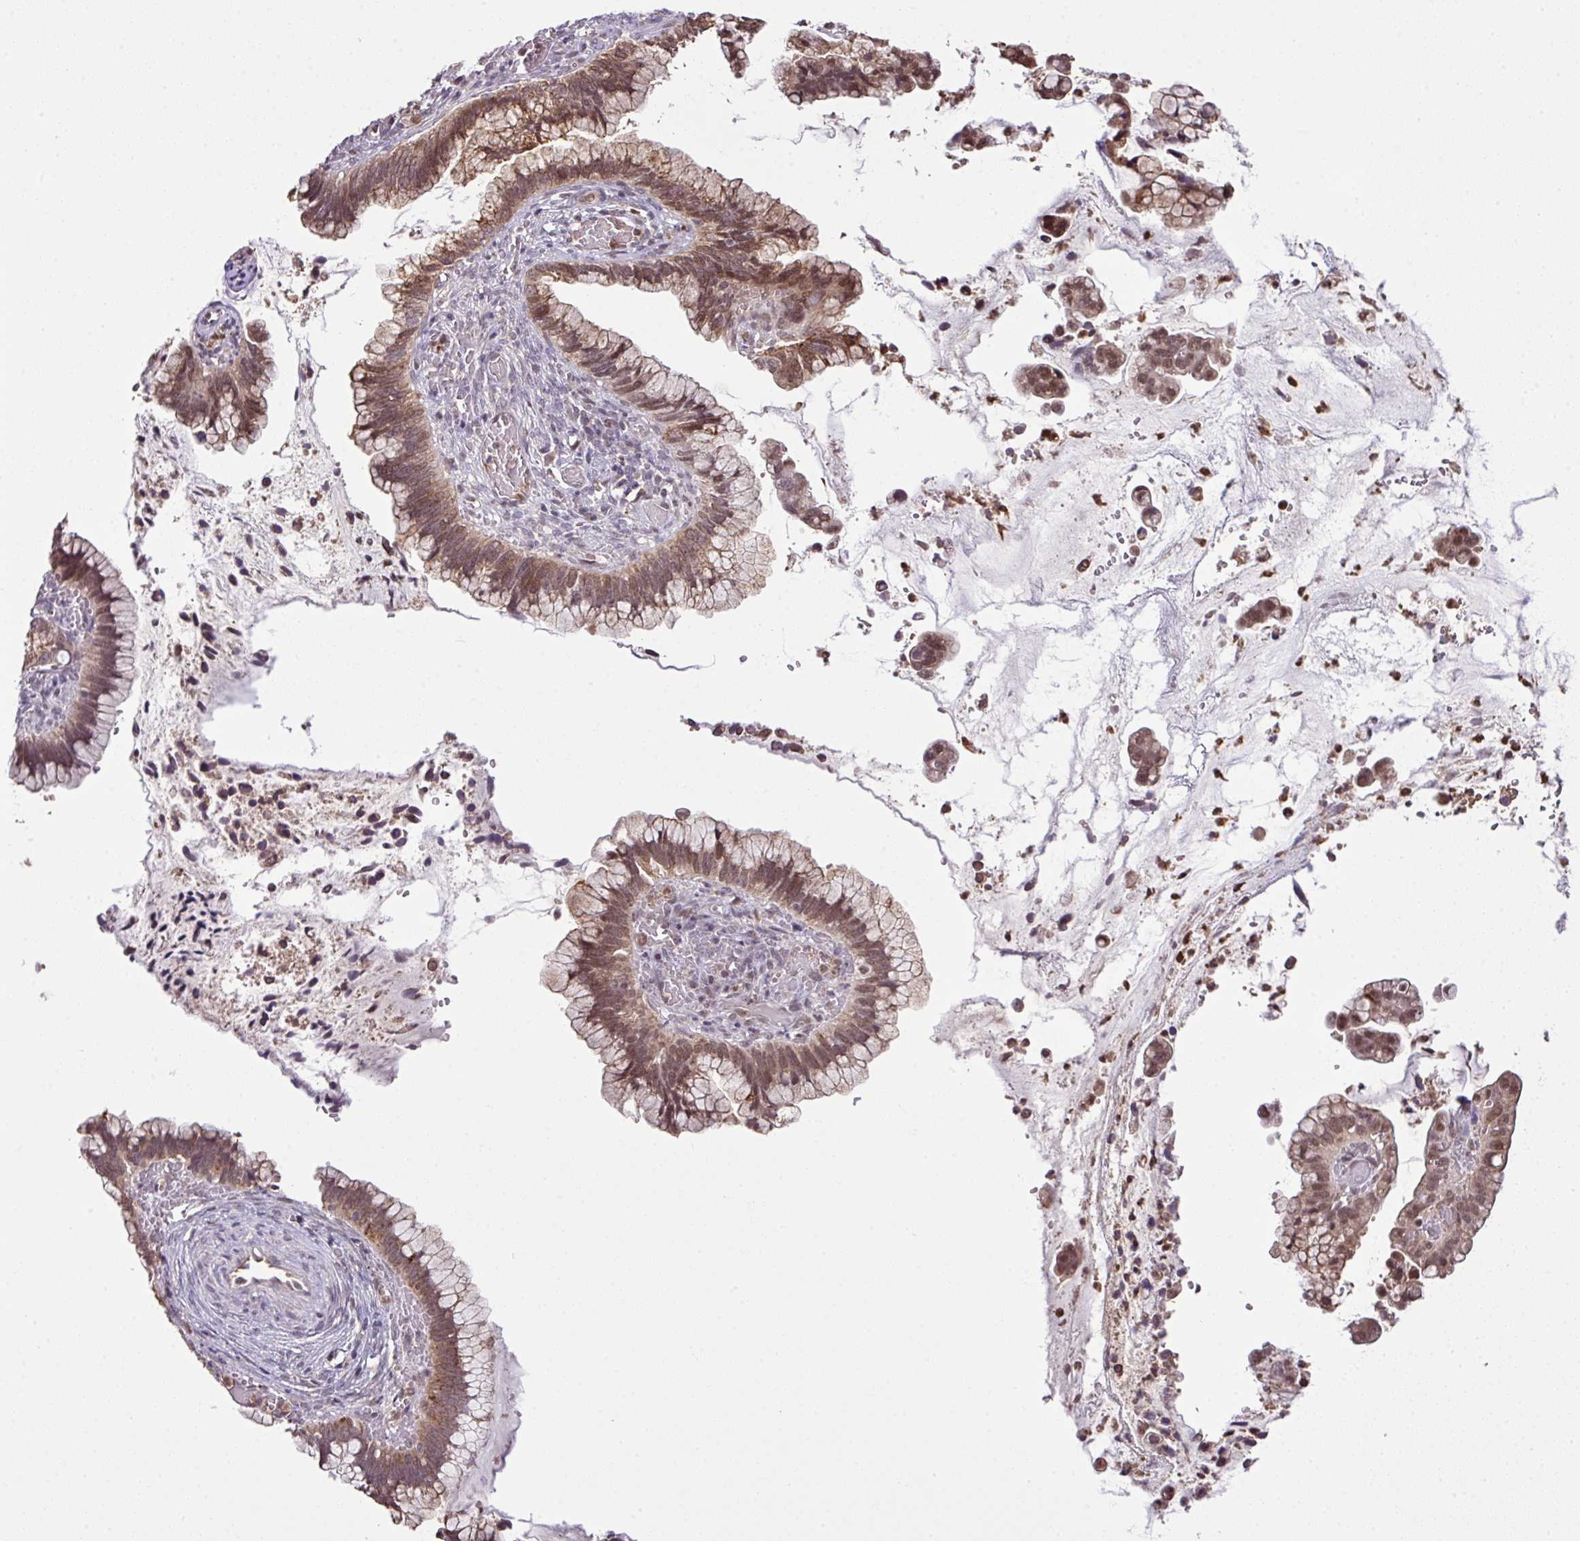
{"staining": {"intensity": "moderate", "quantity": ">75%", "location": "cytoplasmic/membranous,nuclear"}, "tissue": "cervical cancer", "cell_type": "Tumor cells", "image_type": "cancer", "snomed": [{"axis": "morphology", "description": "Adenocarcinoma, NOS"}, {"axis": "topography", "description": "Cervix"}], "caption": "DAB (3,3'-diaminobenzidine) immunohistochemical staining of human cervical cancer (adenocarcinoma) demonstrates moderate cytoplasmic/membranous and nuclear protein staining in approximately >75% of tumor cells. (Stains: DAB (3,3'-diaminobenzidine) in brown, nuclei in blue, Microscopy: brightfield microscopy at high magnification).", "gene": "SMCO4", "patient": {"sex": "female", "age": 44}}